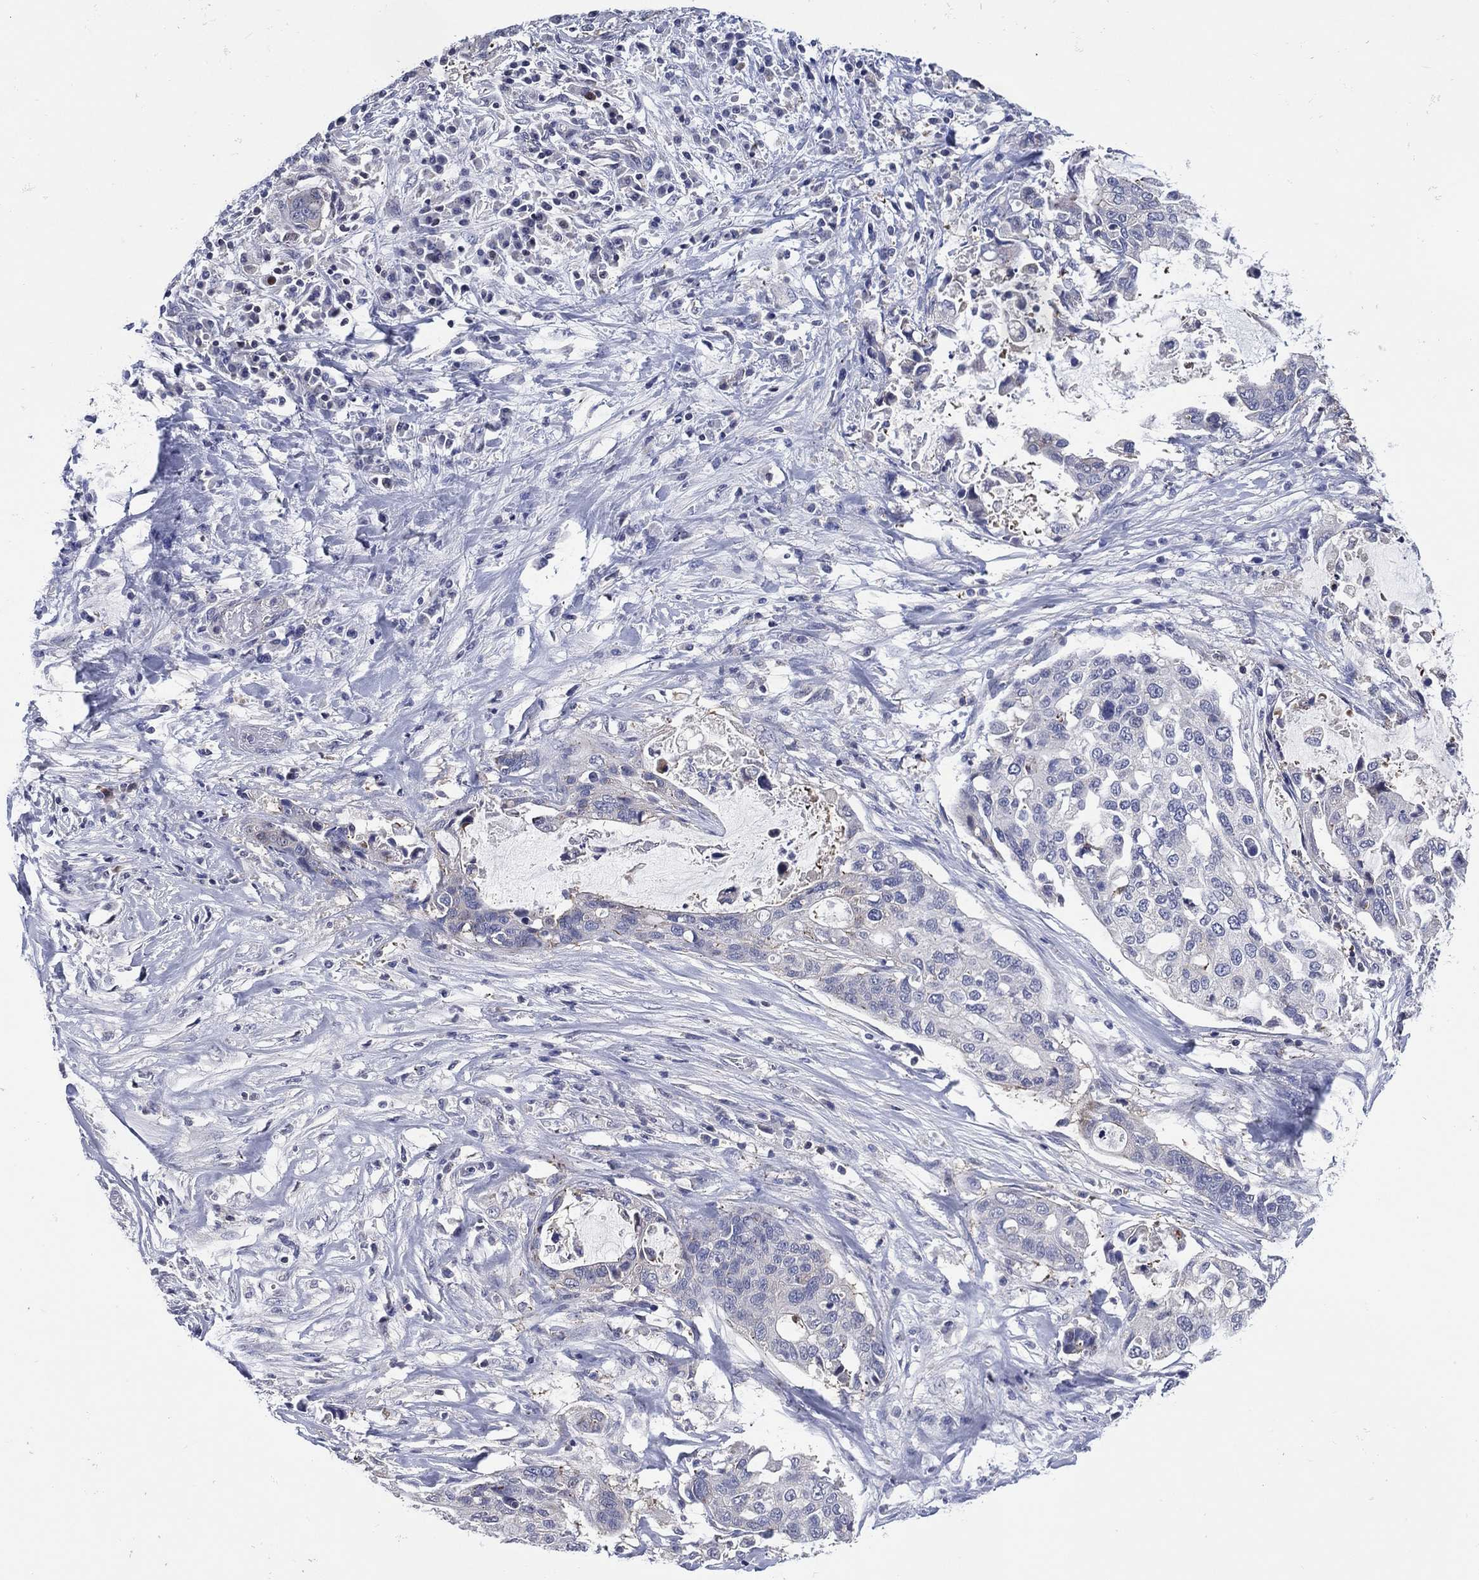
{"staining": {"intensity": "negative", "quantity": "none", "location": "none"}, "tissue": "stomach cancer", "cell_type": "Tumor cells", "image_type": "cancer", "snomed": [{"axis": "morphology", "description": "Adenocarcinoma, NOS"}, {"axis": "topography", "description": "Stomach"}], "caption": "Tumor cells show no significant expression in stomach cancer.", "gene": "TRIM31", "patient": {"sex": "male", "age": 54}}